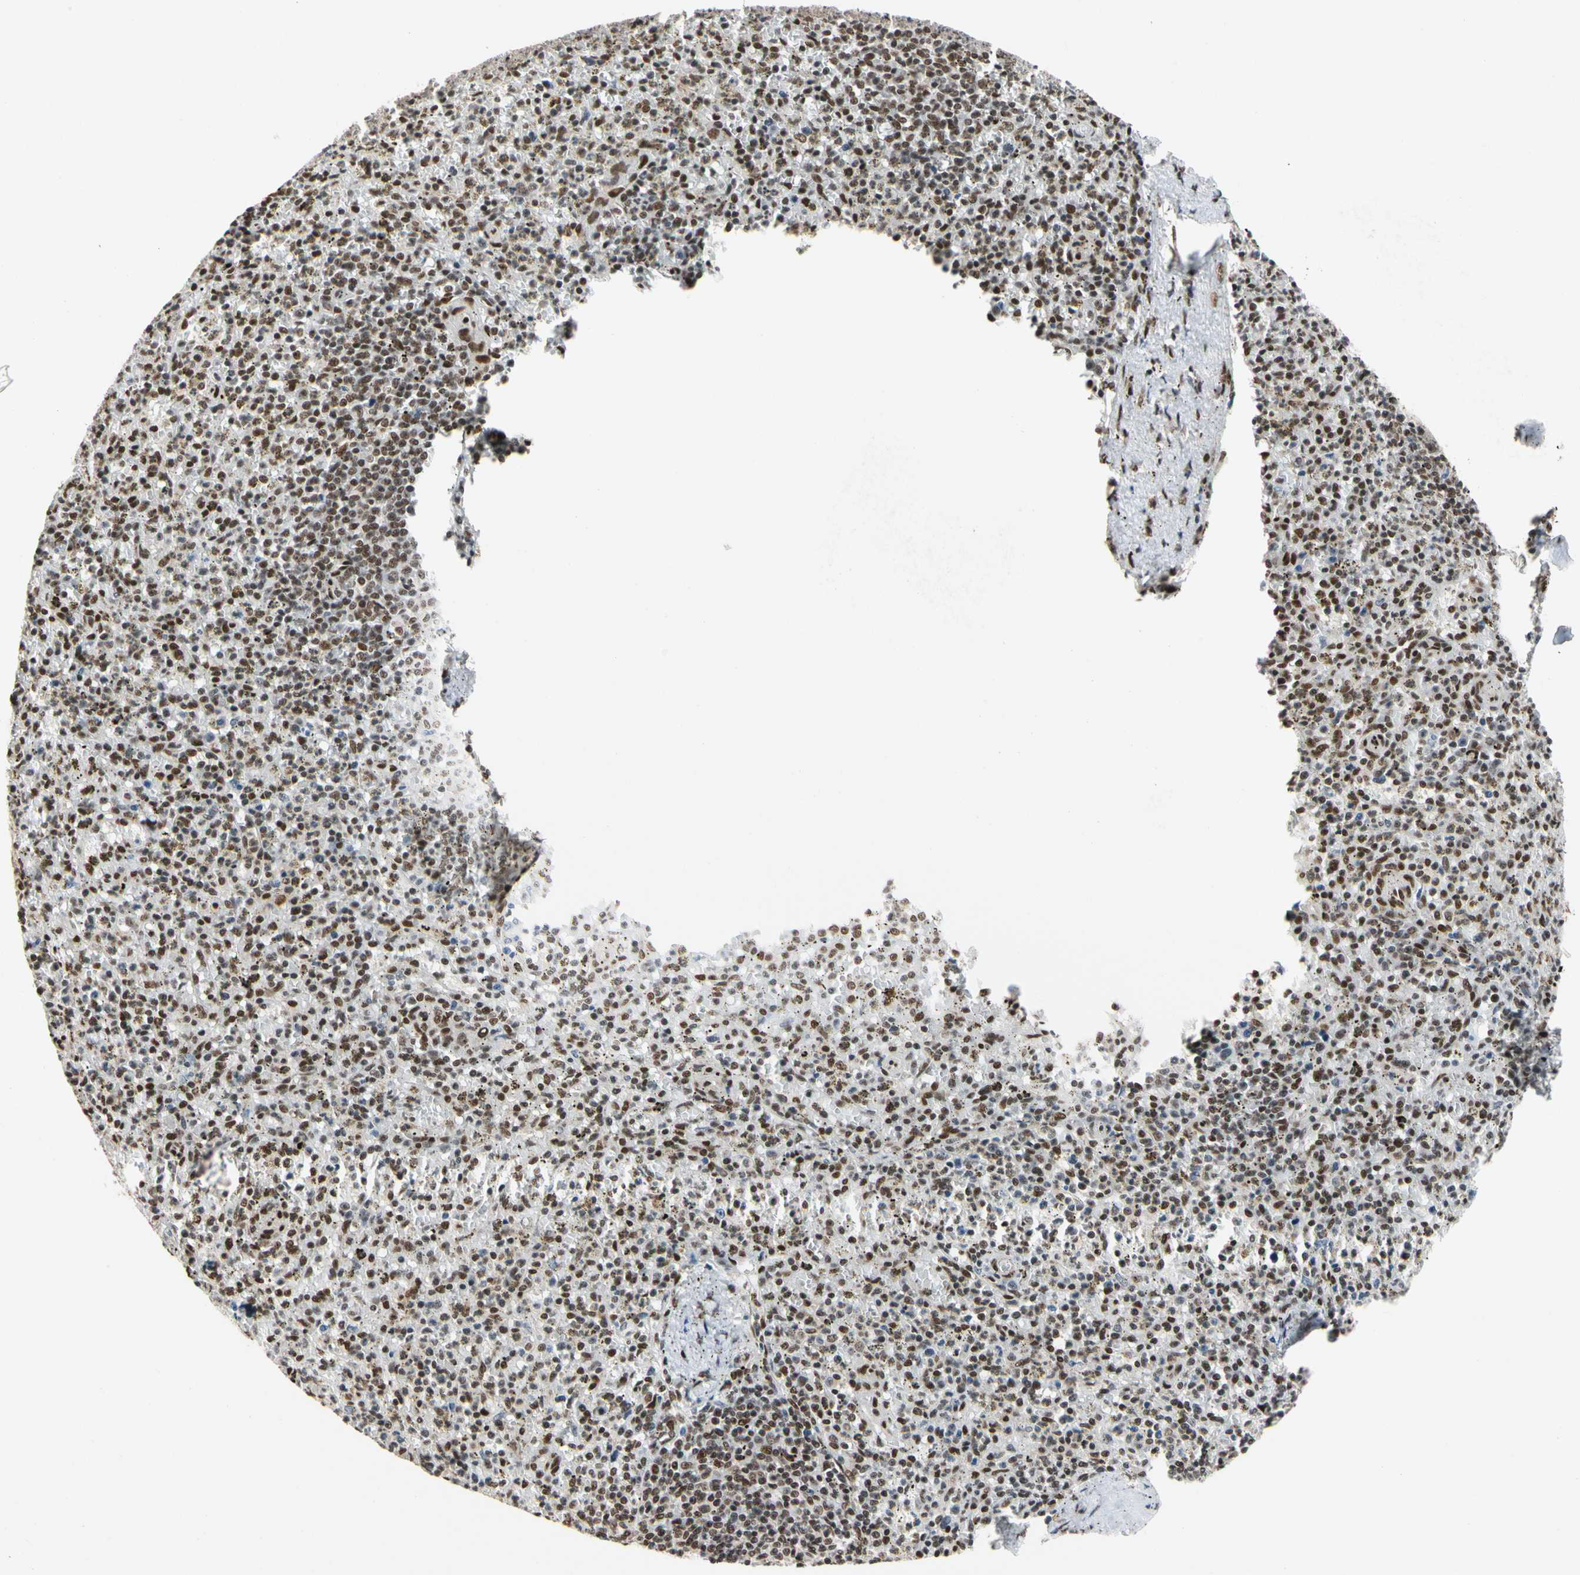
{"staining": {"intensity": "moderate", "quantity": ">75%", "location": "nuclear"}, "tissue": "spleen", "cell_type": "Cells in red pulp", "image_type": "normal", "snomed": [{"axis": "morphology", "description": "Normal tissue, NOS"}, {"axis": "topography", "description": "Spleen"}], "caption": "High-power microscopy captured an immunohistochemistry histopathology image of unremarkable spleen, revealing moderate nuclear positivity in about >75% of cells in red pulp.", "gene": "FAM98B", "patient": {"sex": "male", "age": 72}}